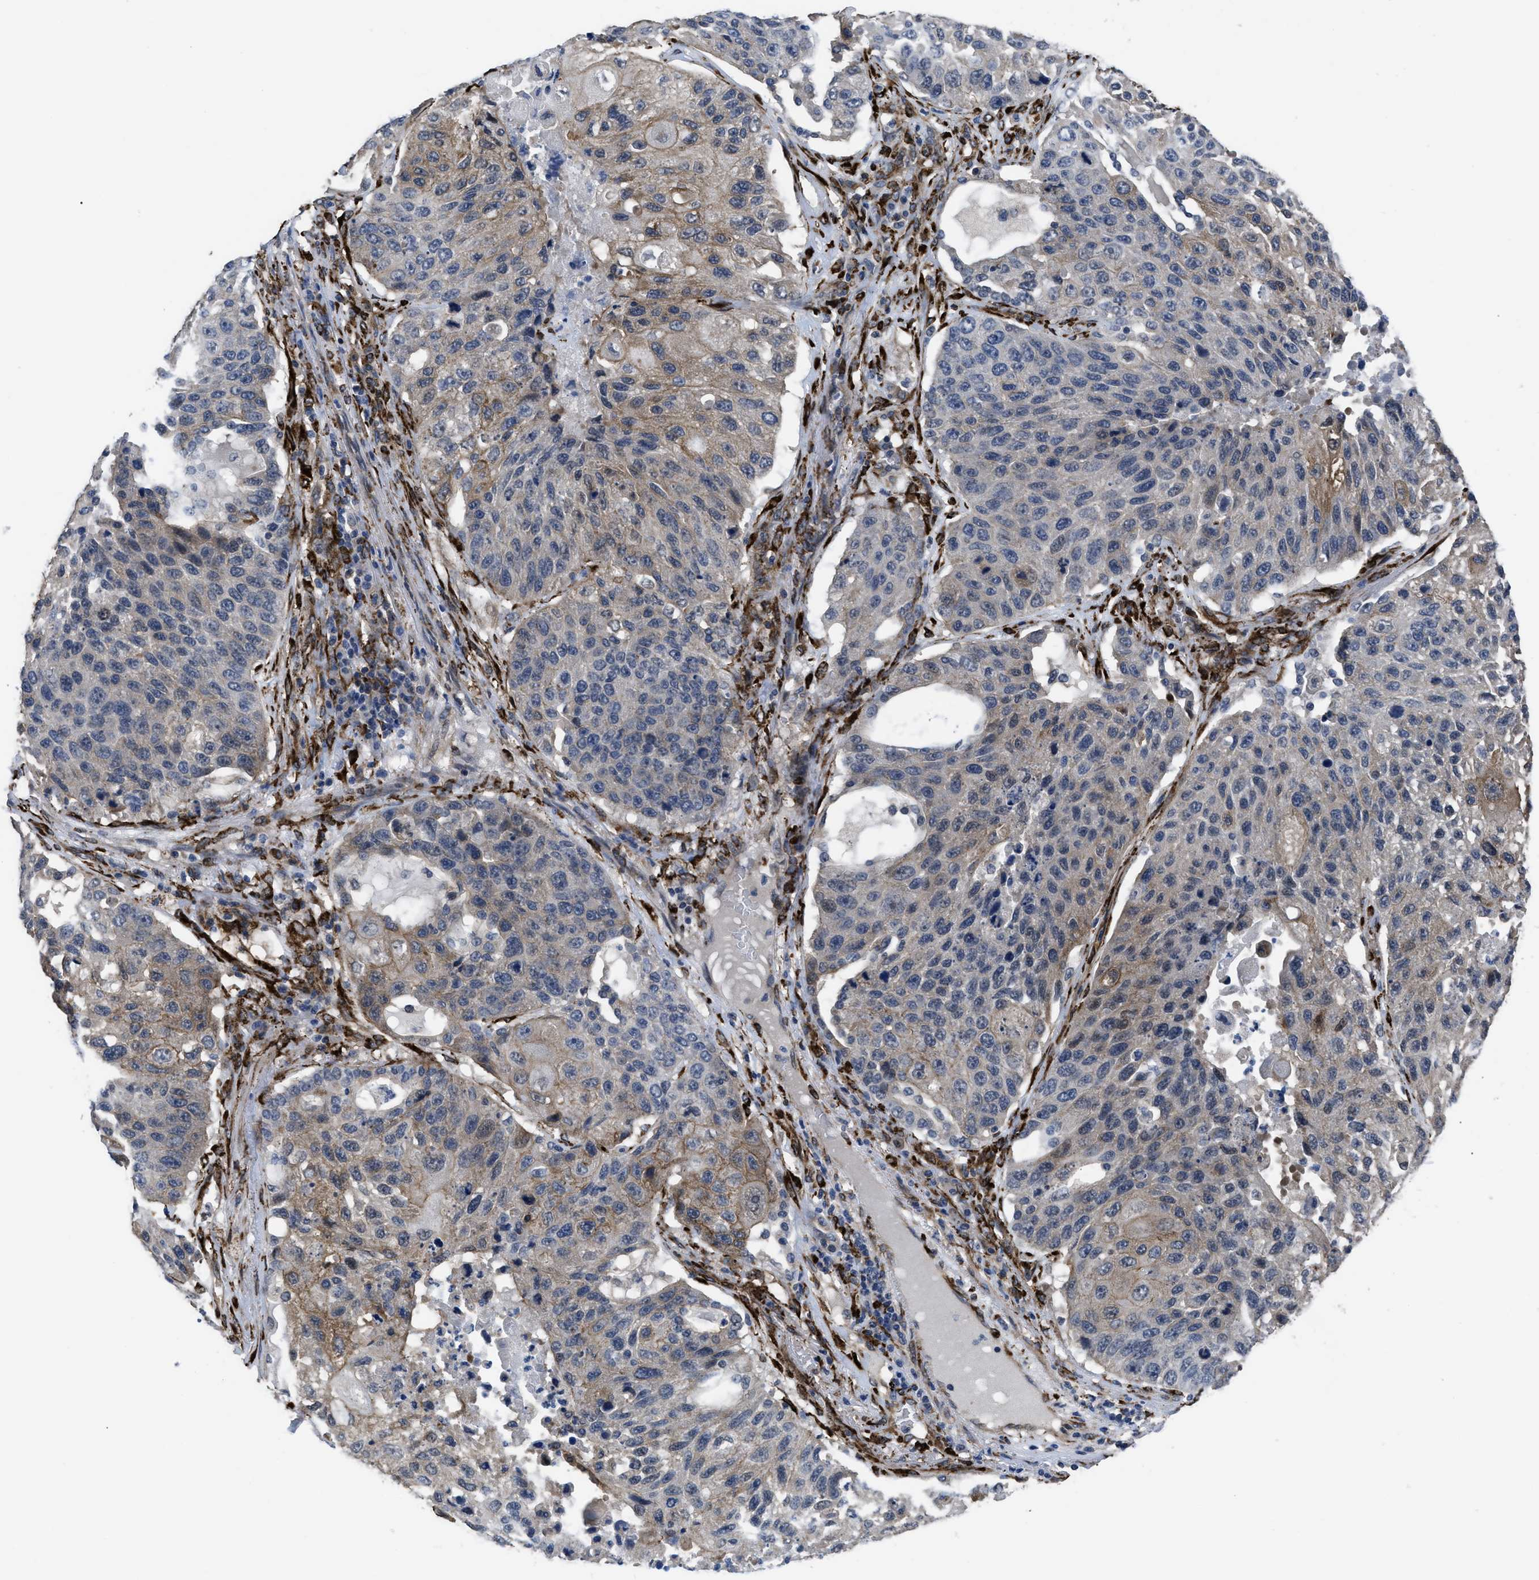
{"staining": {"intensity": "weak", "quantity": "<25%", "location": "cytoplasmic/membranous"}, "tissue": "lung cancer", "cell_type": "Tumor cells", "image_type": "cancer", "snomed": [{"axis": "morphology", "description": "Squamous cell carcinoma, NOS"}, {"axis": "topography", "description": "Lung"}], "caption": "The micrograph demonstrates no staining of tumor cells in lung cancer (squamous cell carcinoma).", "gene": "SQLE", "patient": {"sex": "male", "age": 61}}